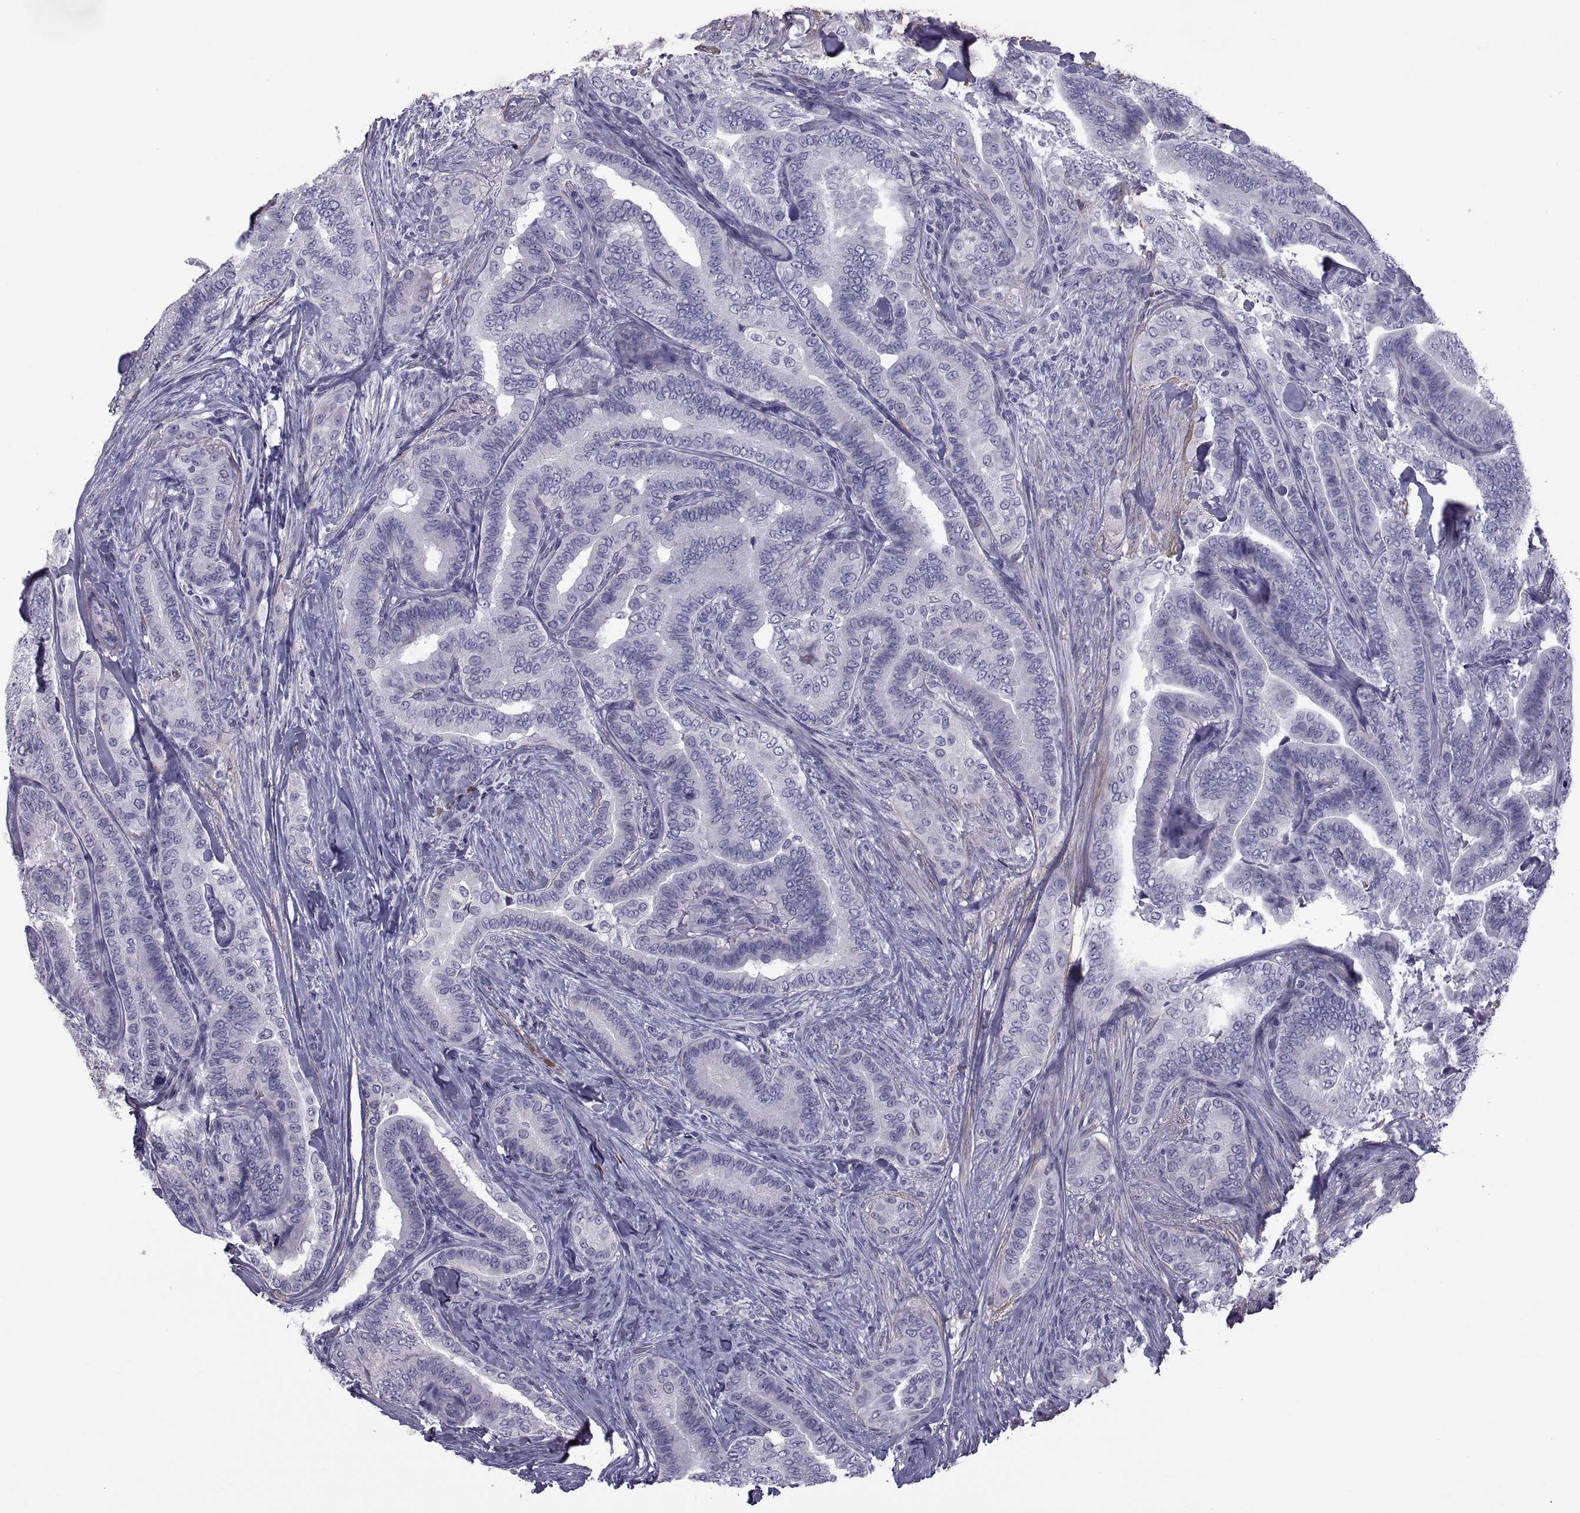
{"staining": {"intensity": "negative", "quantity": "none", "location": "none"}, "tissue": "thyroid cancer", "cell_type": "Tumor cells", "image_type": "cancer", "snomed": [{"axis": "morphology", "description": "Papillary adenocarcinoma, NOS"}, {"axis": "topography", "description": "Thyroid gland"}], "caption": "Immunohistochemistry (IHC) of thyroid cancer (papillary adenocarcinoma) exhibits no staining in tumor cells. (DAB (3,3'-diaminobenzidine) IHC with hematoxylin counter stain).", "gene": "MAGEB1", "patient": {"sex": "male", "age": 61}}